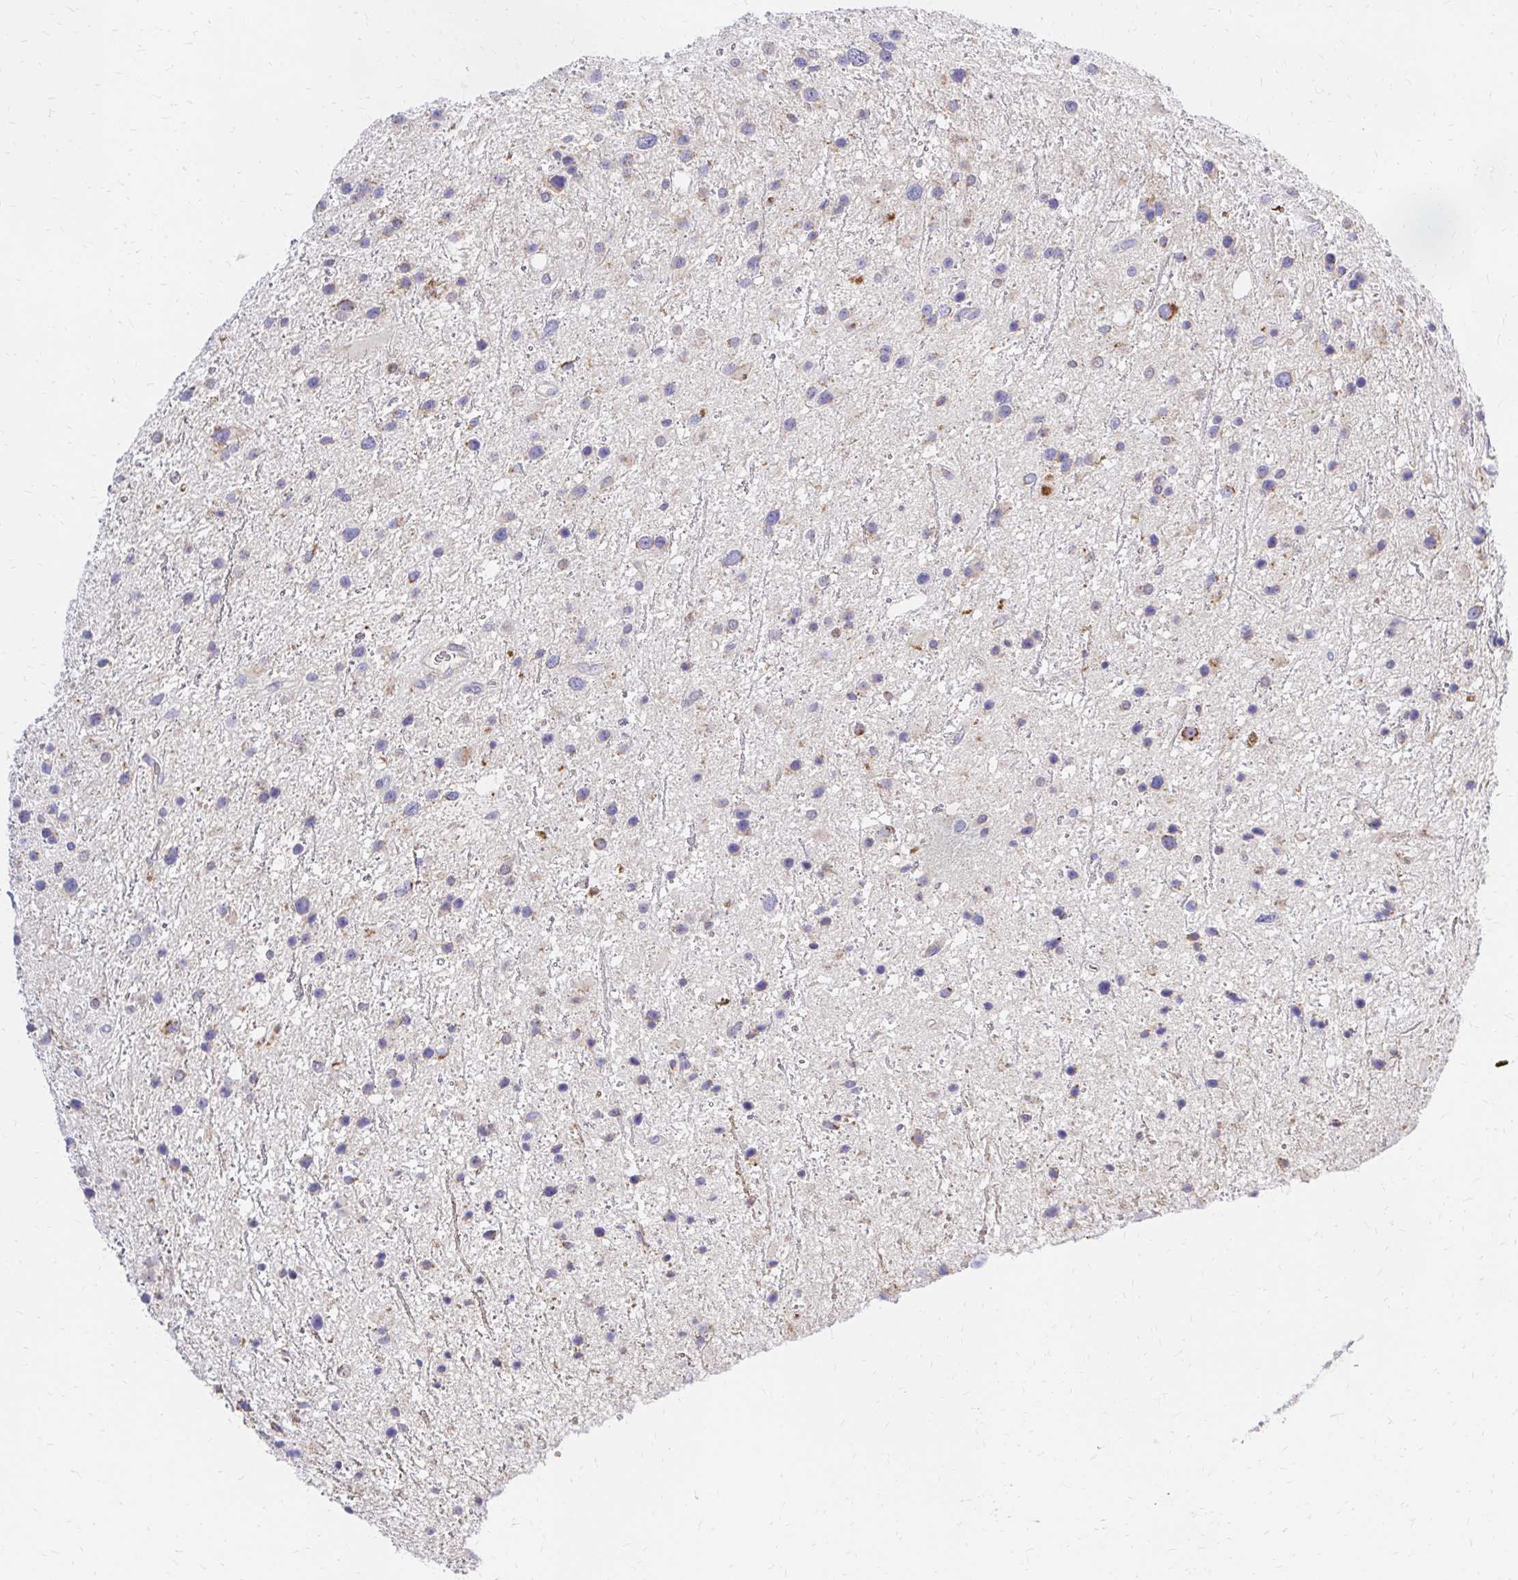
{"staining": {"intensity": "moderate", "quantity": "<25%", "location": "cytoplasmic/membranous"}, "tissue": "glioma", "cell_type": "Tumor cells", "image_type": "cancer", "snomed": [{"axis": "morphology", "description": "Glioma, malignant, Low grade"}, {"axis": "topography", "description": "Brain"}], "caption": "Malignant low-grade glioma stained with DAB (3,3'-diaminobenzidine) IHC demonstrates low levels of moderate cytoplasmic/membranous expression in about <25% of tumor cells.", "gene": "MRPL13", "patient": {"sex": "female", "age": 32}}